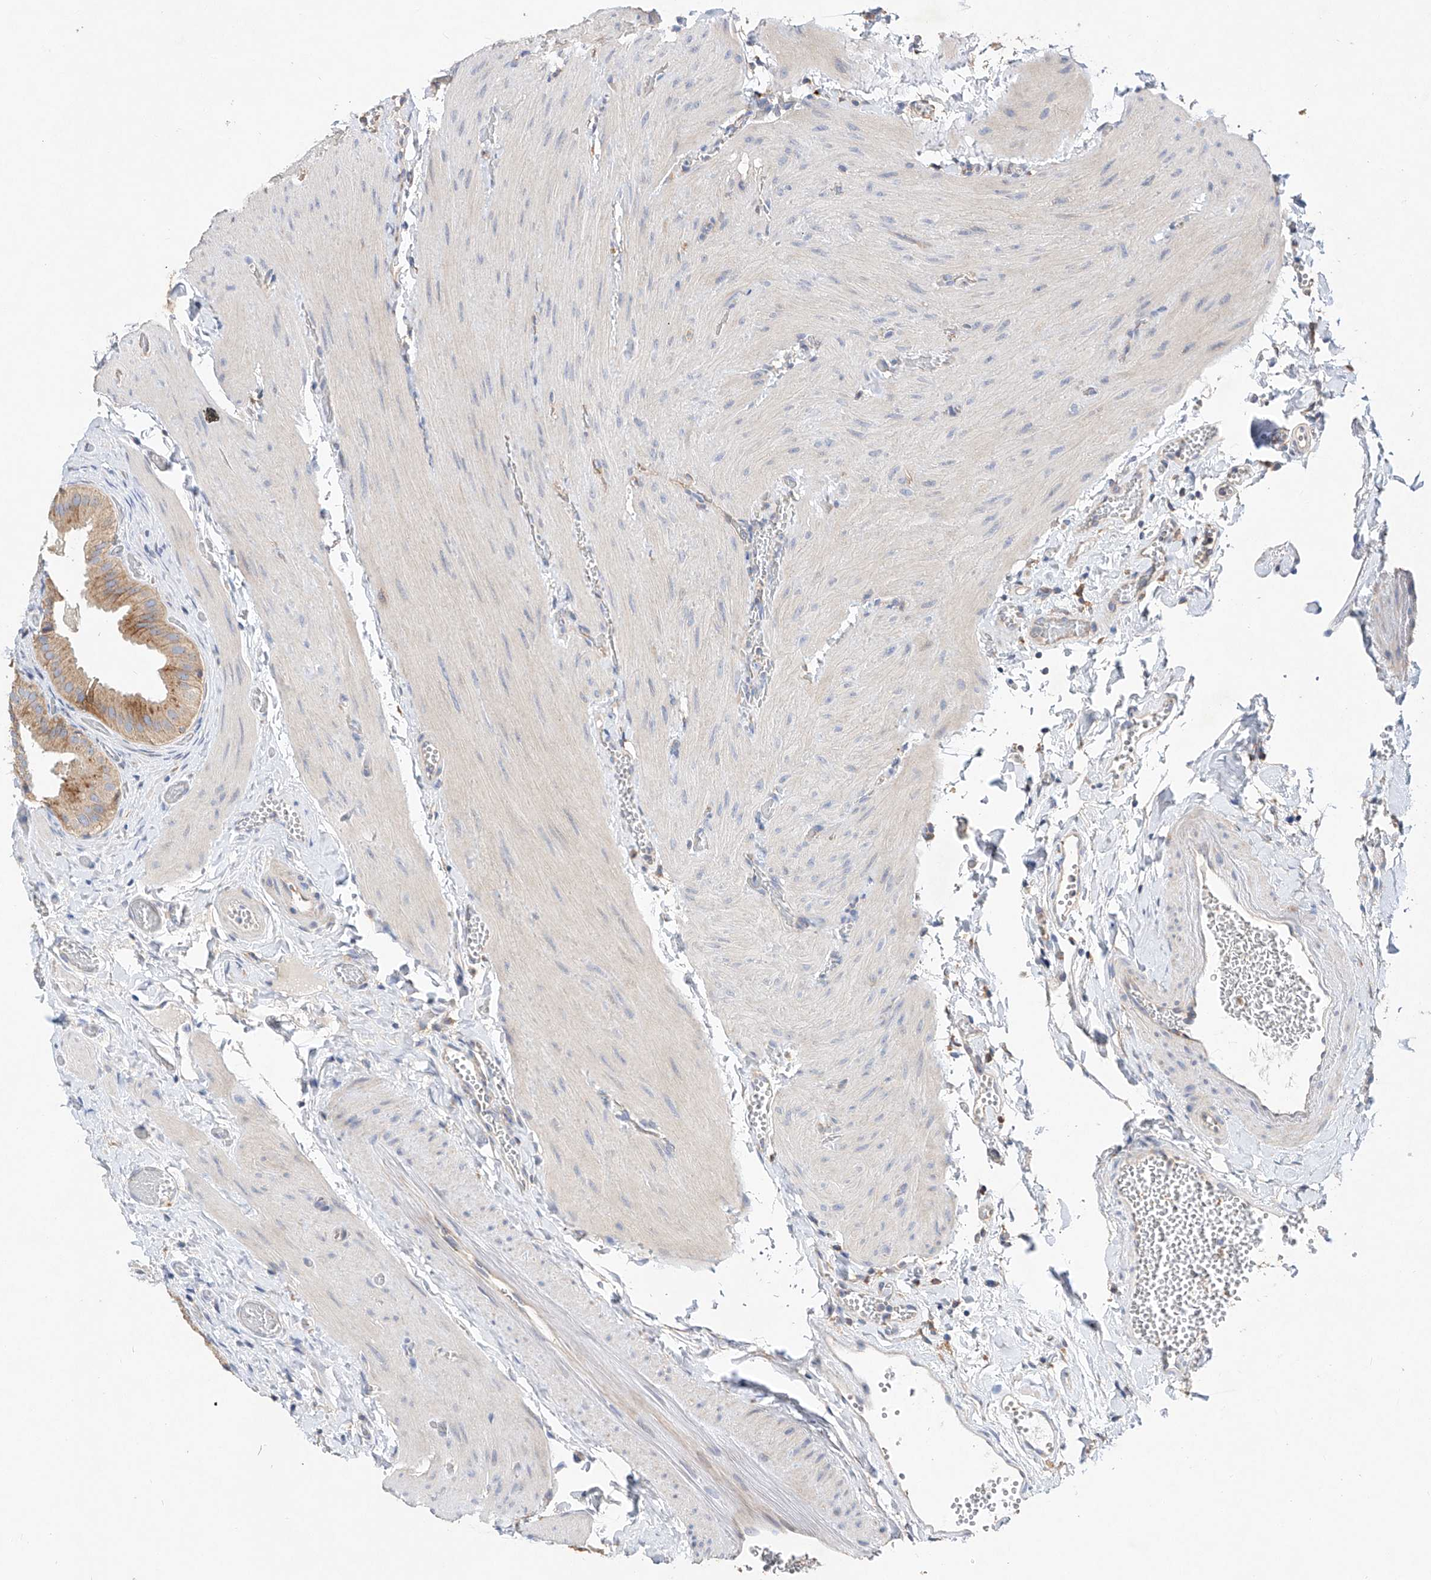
{"staining": {"intensity": "strong", "quantity": "25%-75%", "location": "cytoplasmic/membranous"}, "tissue": "gallbladder", "cell_type": "Glandular cells", "image_type": "normal", "snomed": [{"axis": "morphology", "description": "Normal tissue, NOS"}, {"axis": "topography", "description": "Gallbladder"}], "caption": "Immunohistochemical staining of unremarkable gallbladder shows strong cytoplasmic/membranous protein staining in about 25%-75% of glandular cells.", "gene": "AMD1", "patient": {"sex": "female", "age": 64}}